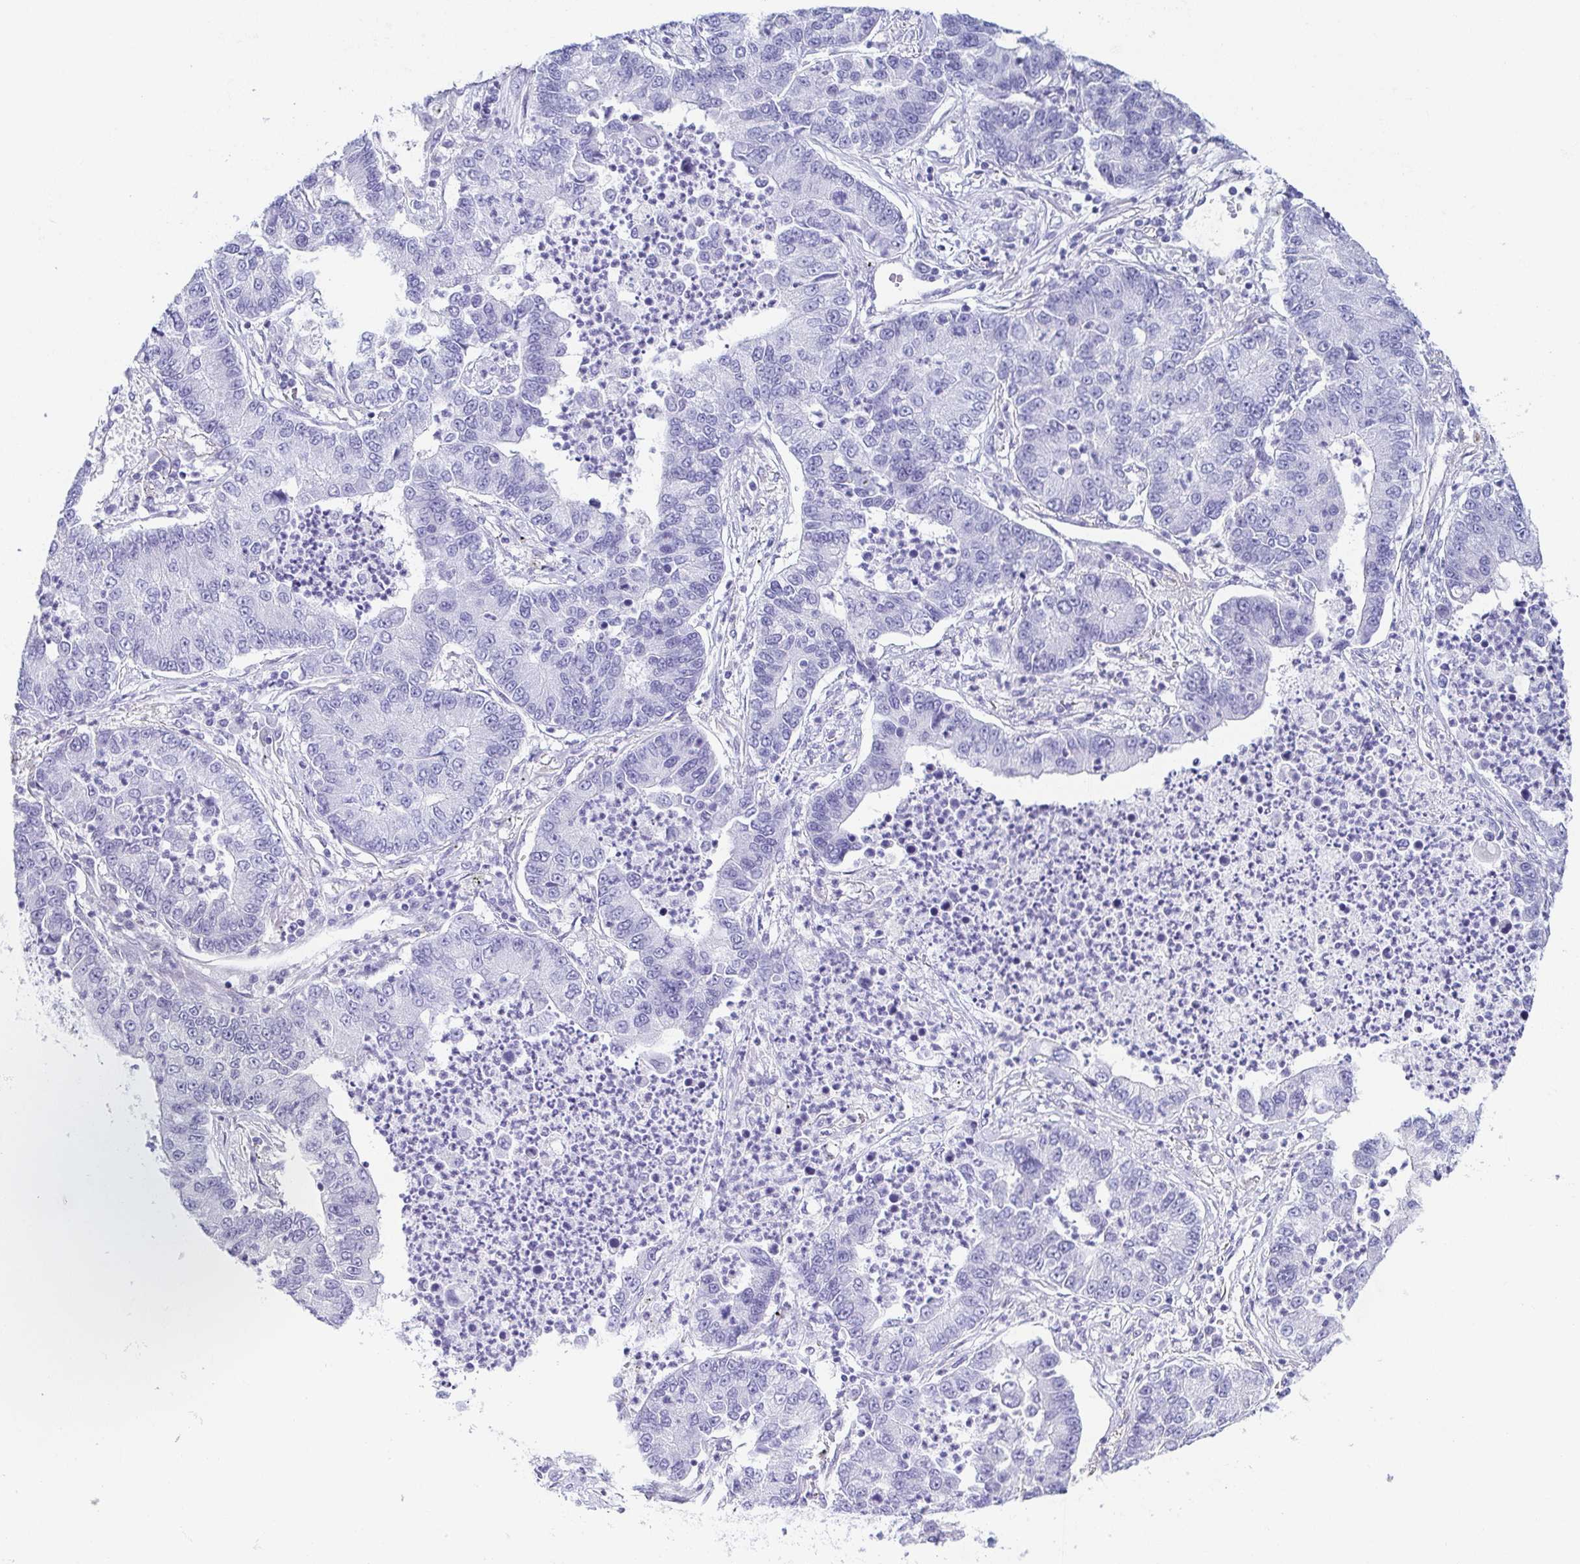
{"staining": {"intensity": "negative", "quantity": "none", "location": "none"}, "tissue": "lung cancer", "cell_type": "Tumor cells", "image_type": "cancer", "snomed": [{"axis": "morphology", "description": "Adenocarcinoma, NOS"}, {"axis": "topography", "description": "Lung"}], "caption": "An immunohistochemistry (IHC) image of lung adenocarcinoma is shown. There is no staining in tumor cells of lung adenocarcinoma. (DAB (3,3'-diaminobenzidine) IHC visualized using brightfield microscopy, high magnification).", "gene": "PRR4", "patient": {"sex": "female", "age": 57}}